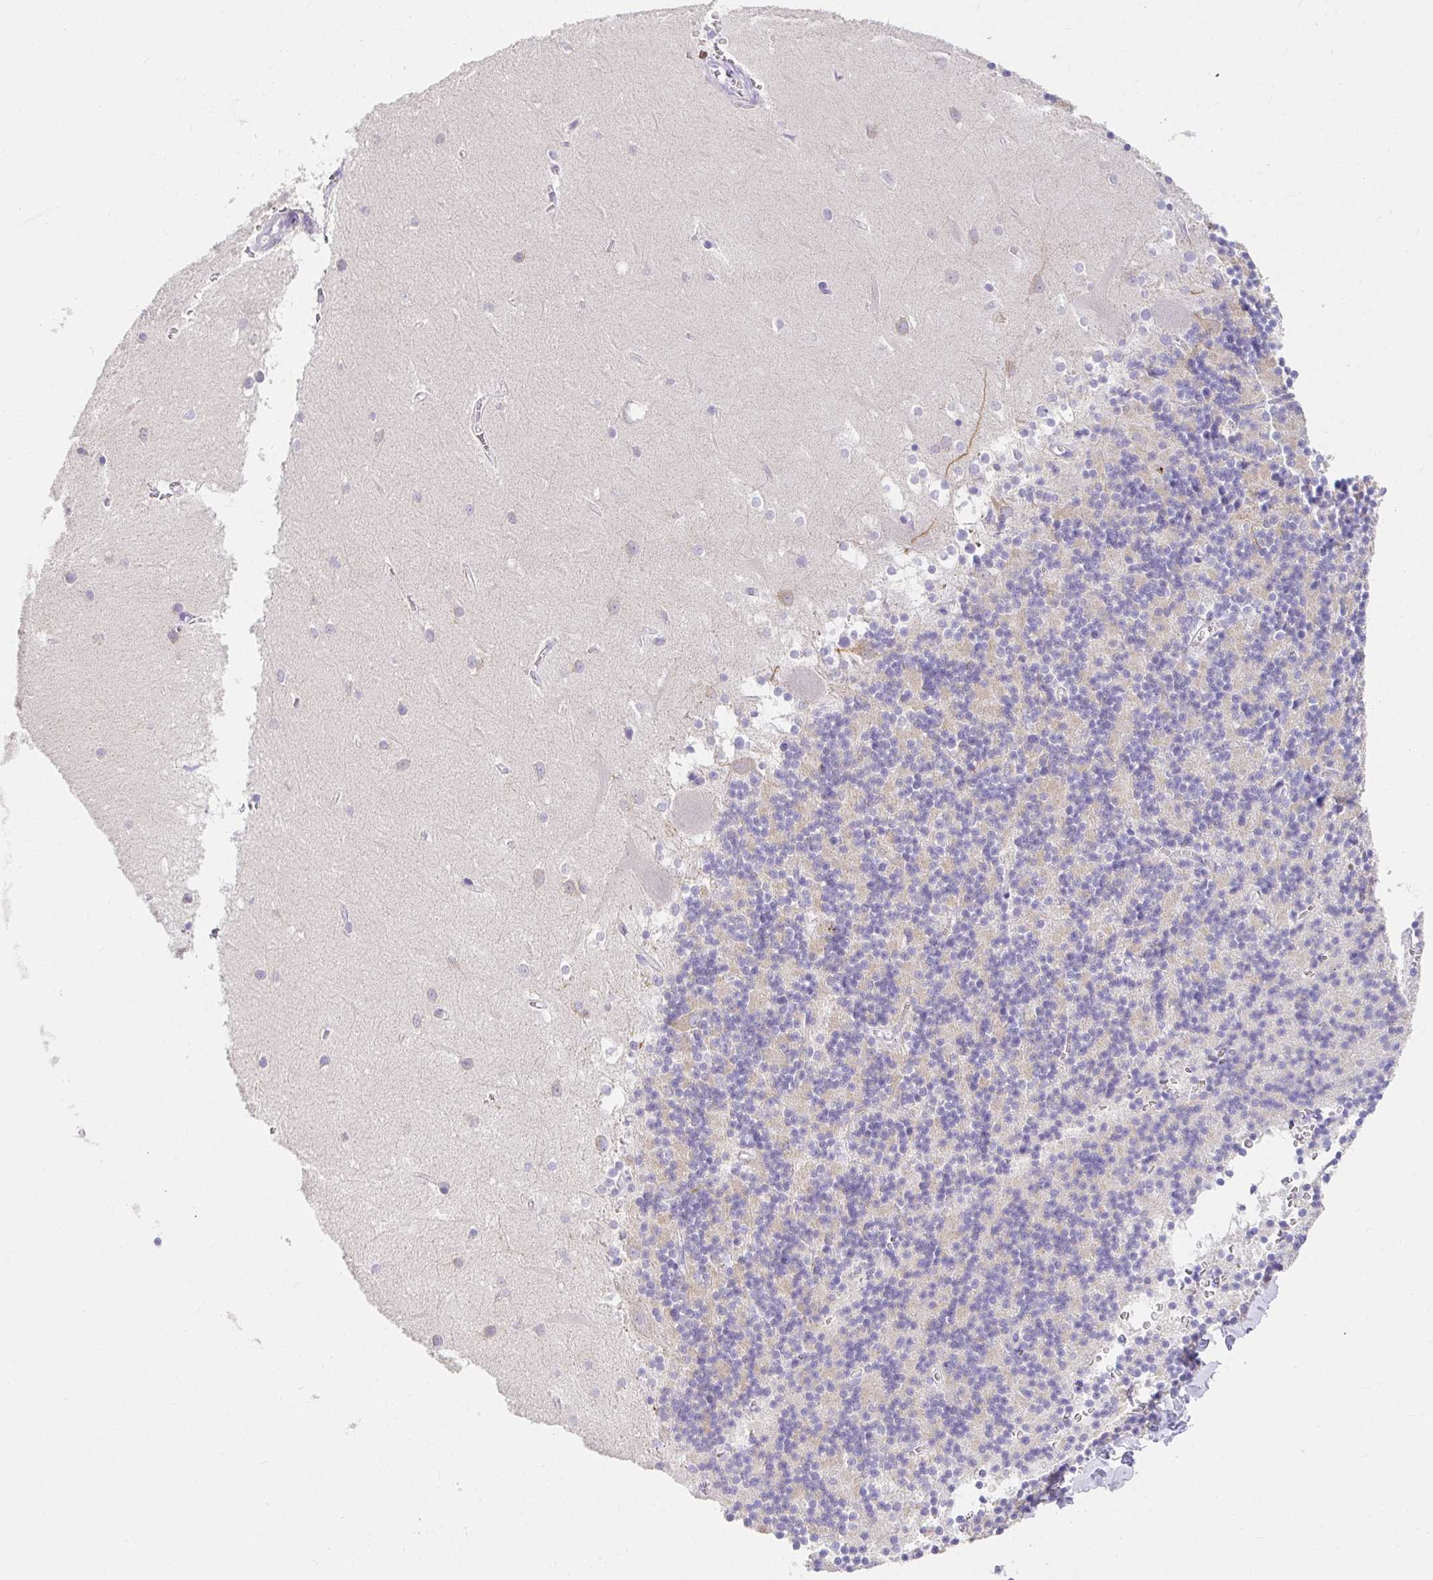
{"staining": {"intensity": "negative", "quantity": "none", "location": "none"}, "tissue": "cerebellum", "cell_type": "Cells in granular layer", "image_type": "normal", "snomed": [{"axis": "morphology", "description": "Normal tissue, NOS"}, {"axis": "topography", "description": "Cerebellum"}], "caption": "This histopathology image is of unremarkable cerebellum stained with IHC to label a protein in brown with the nuclei are counter-stained blue. There is no staining in cells in granular layer.", "gene": "VGLL1", "patient": {"sex": "male", "age": 54}}